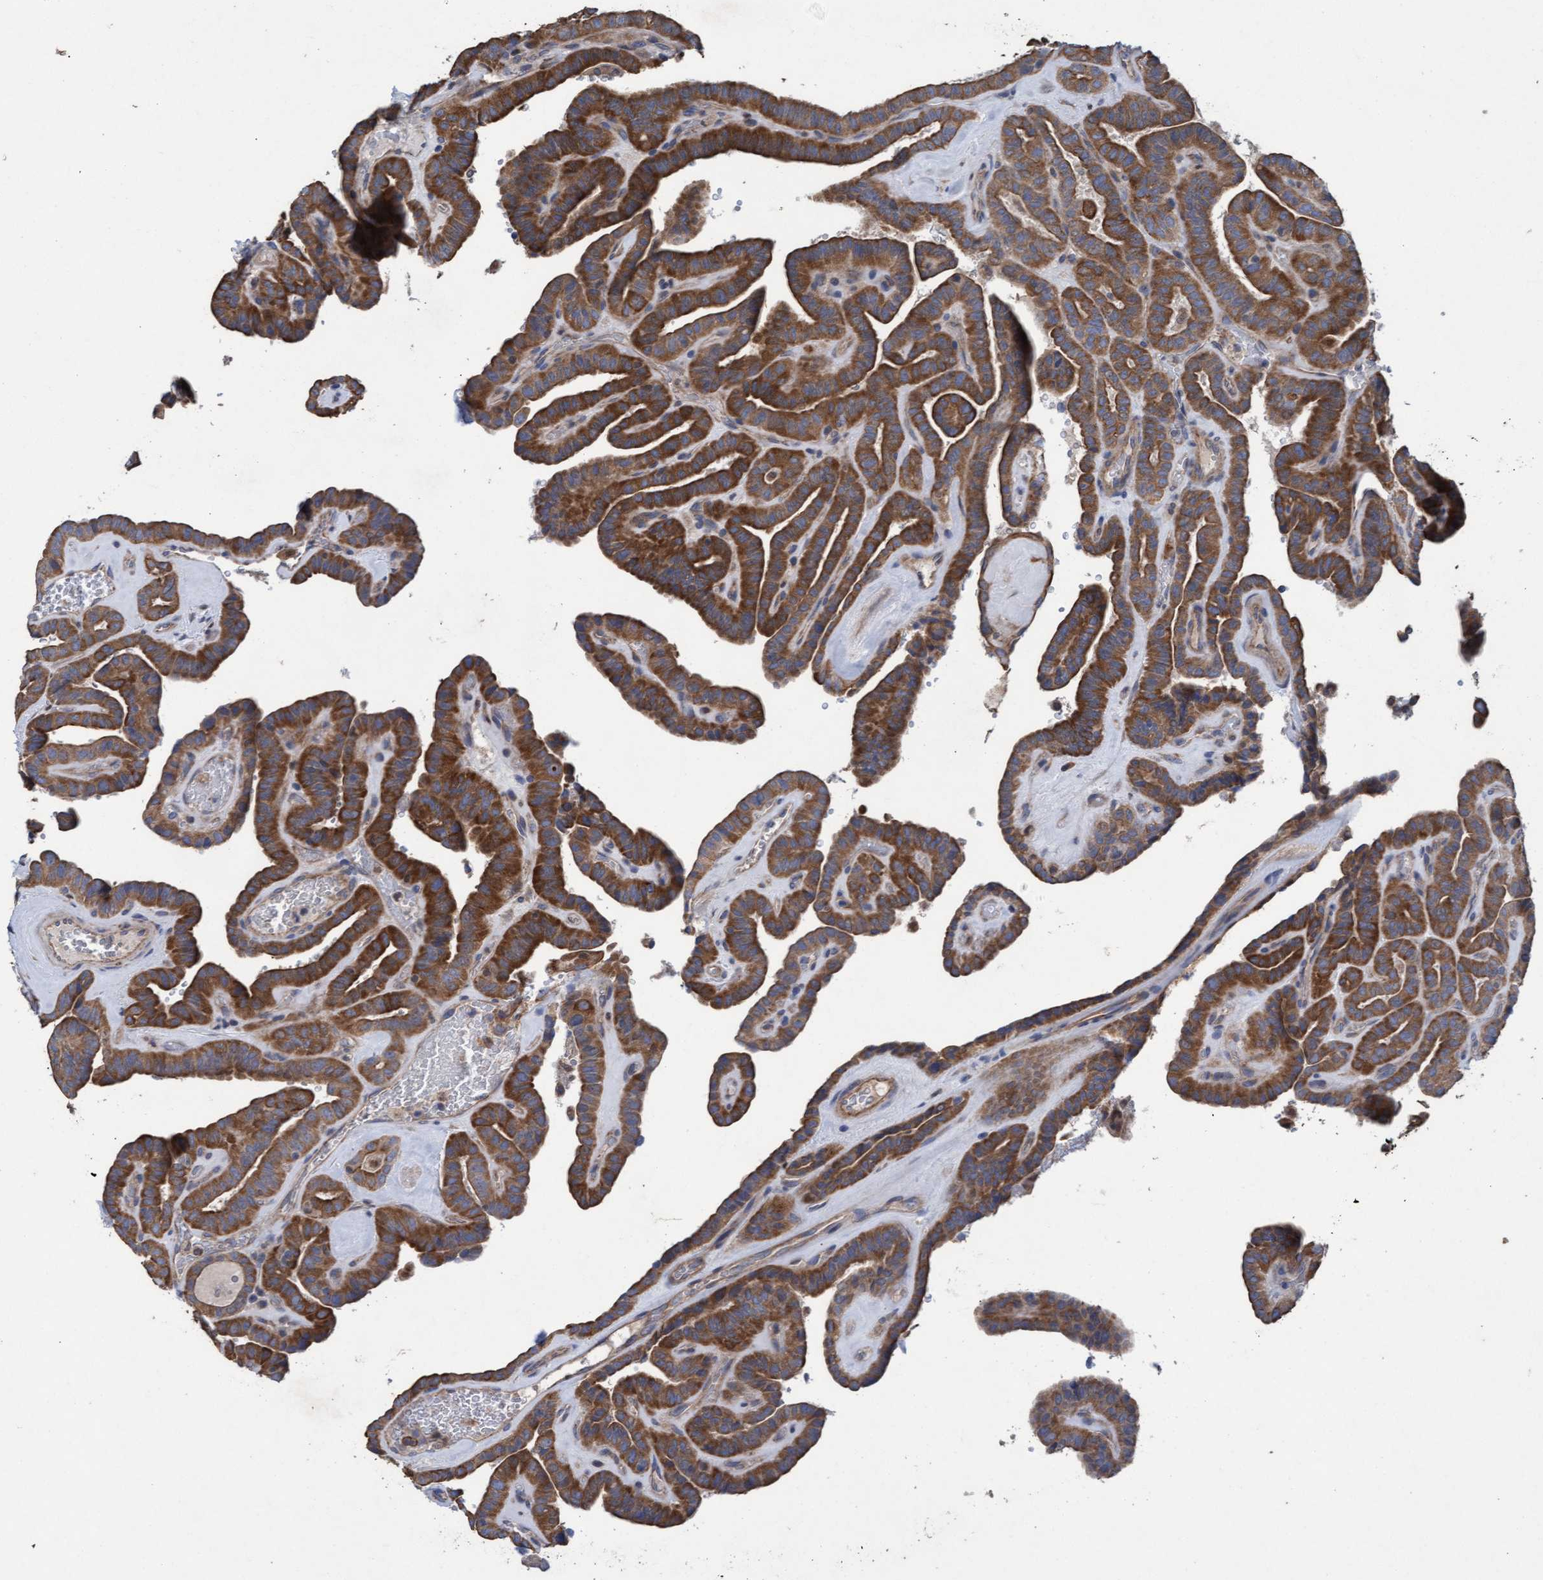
{"staining": {"intensity": "strong", "quantity": ">75%", "location": "cytoplasmic/membranous"}, "tissue": "thyroid cancer", "cell_type": "Tumor cells", "image_type": "cancer", "snomed": [{"axis": "morphology", "description": "Papillary adenocarcinoma, NOS"}, {"axis": "topography", "description": "Thyroid gland"}], "caption": "Protein staining of thyroid papillary adenocarcinoma tissue shows strong cytoplasmic/membranous staining in about >75% of tumor cells.", "gene": "MRPL38", "patient": {"sex": "male", "age": 77}}